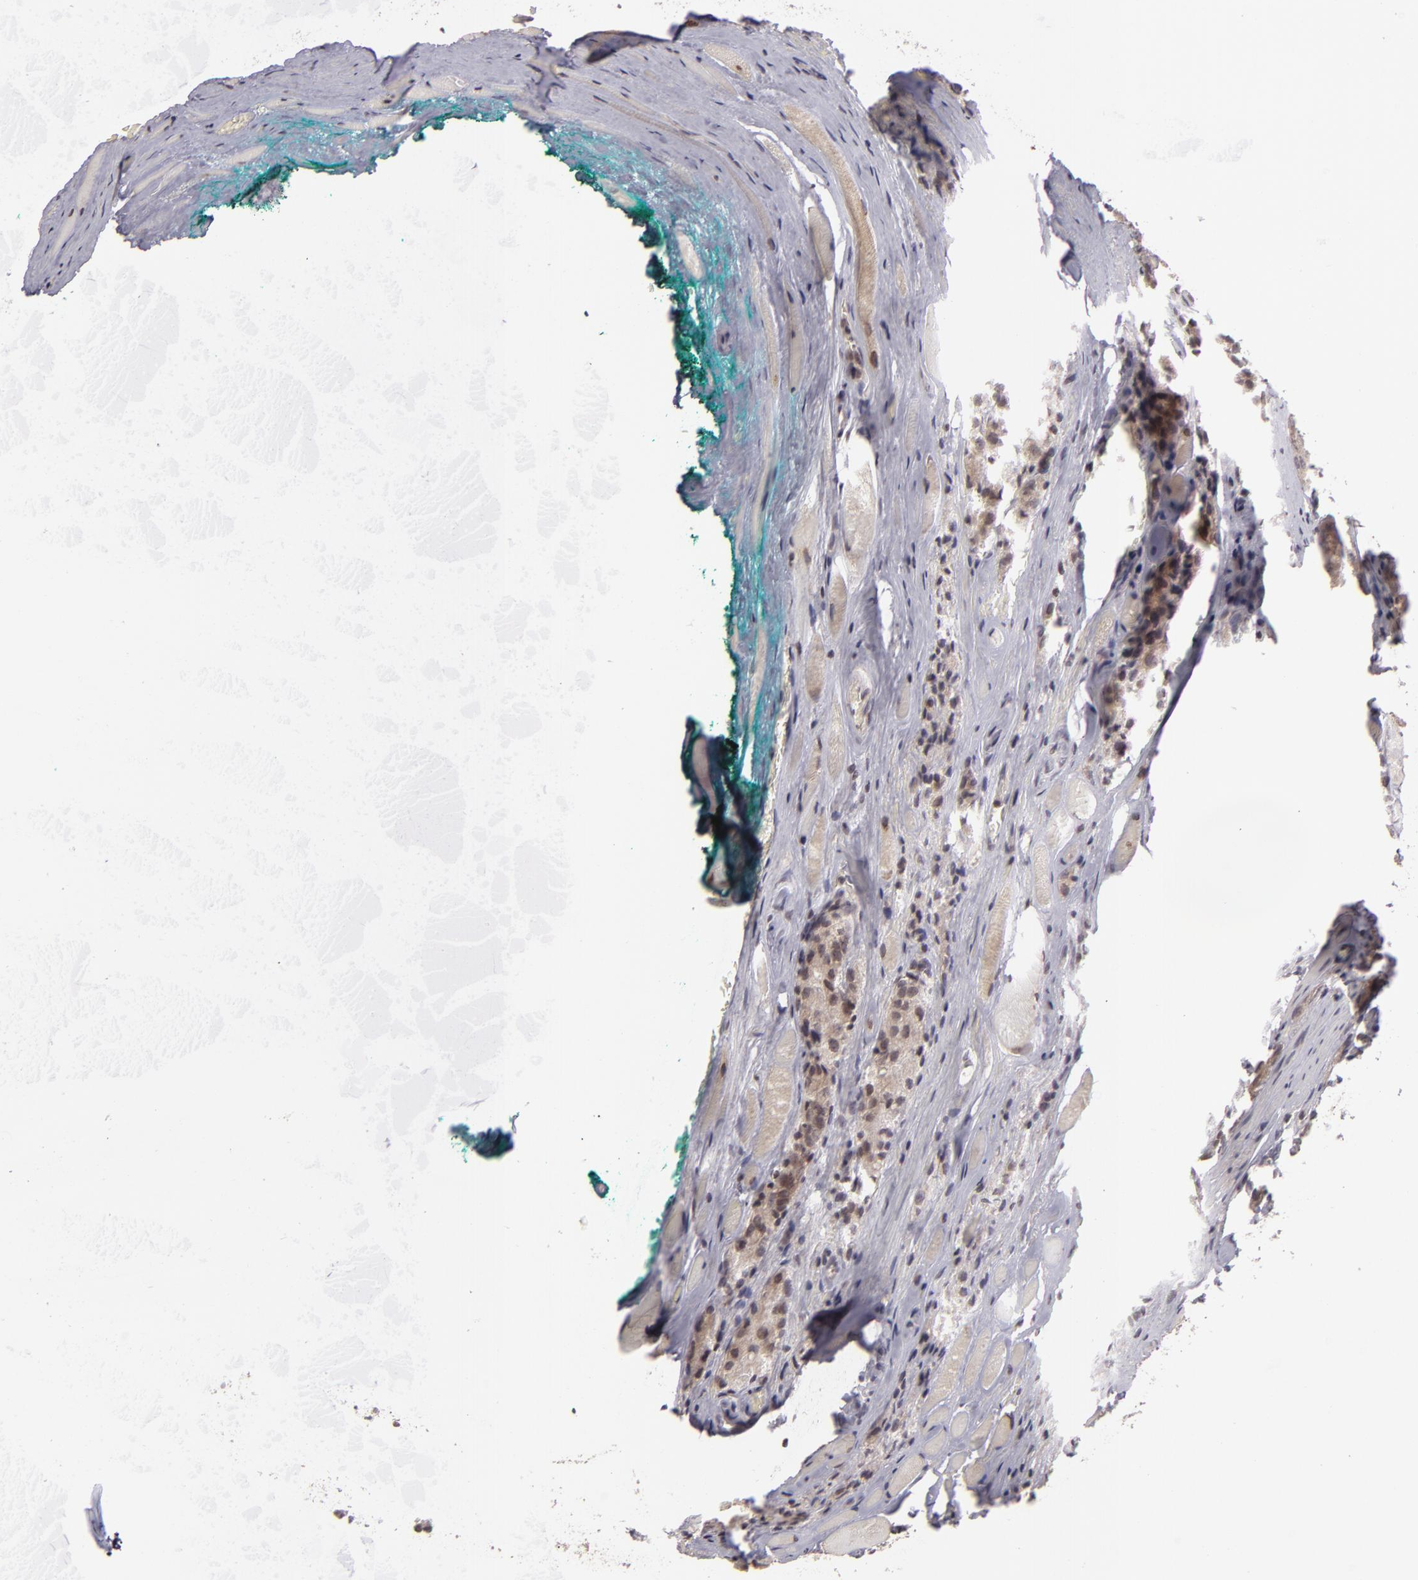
{"staining": {"intensity": "negative", "quantity": "none", "location": "none"}, "tissue": "prostate cancer", "cell_type": "Tumor cells", "image_type": "cancer", "snomed": [{"axis": "morphology", "description": "Adenocarcinoma, Medium grade"}, {"axis": "topography", "description": "Prostate"}], "caption": "Immunohistochemical staining of human prostate medium-grade adenocarcinoma exhibits no significant expression in tumor cells.", "gene": "AKAP6", "patient": {"sex": "male", "age": 60}}